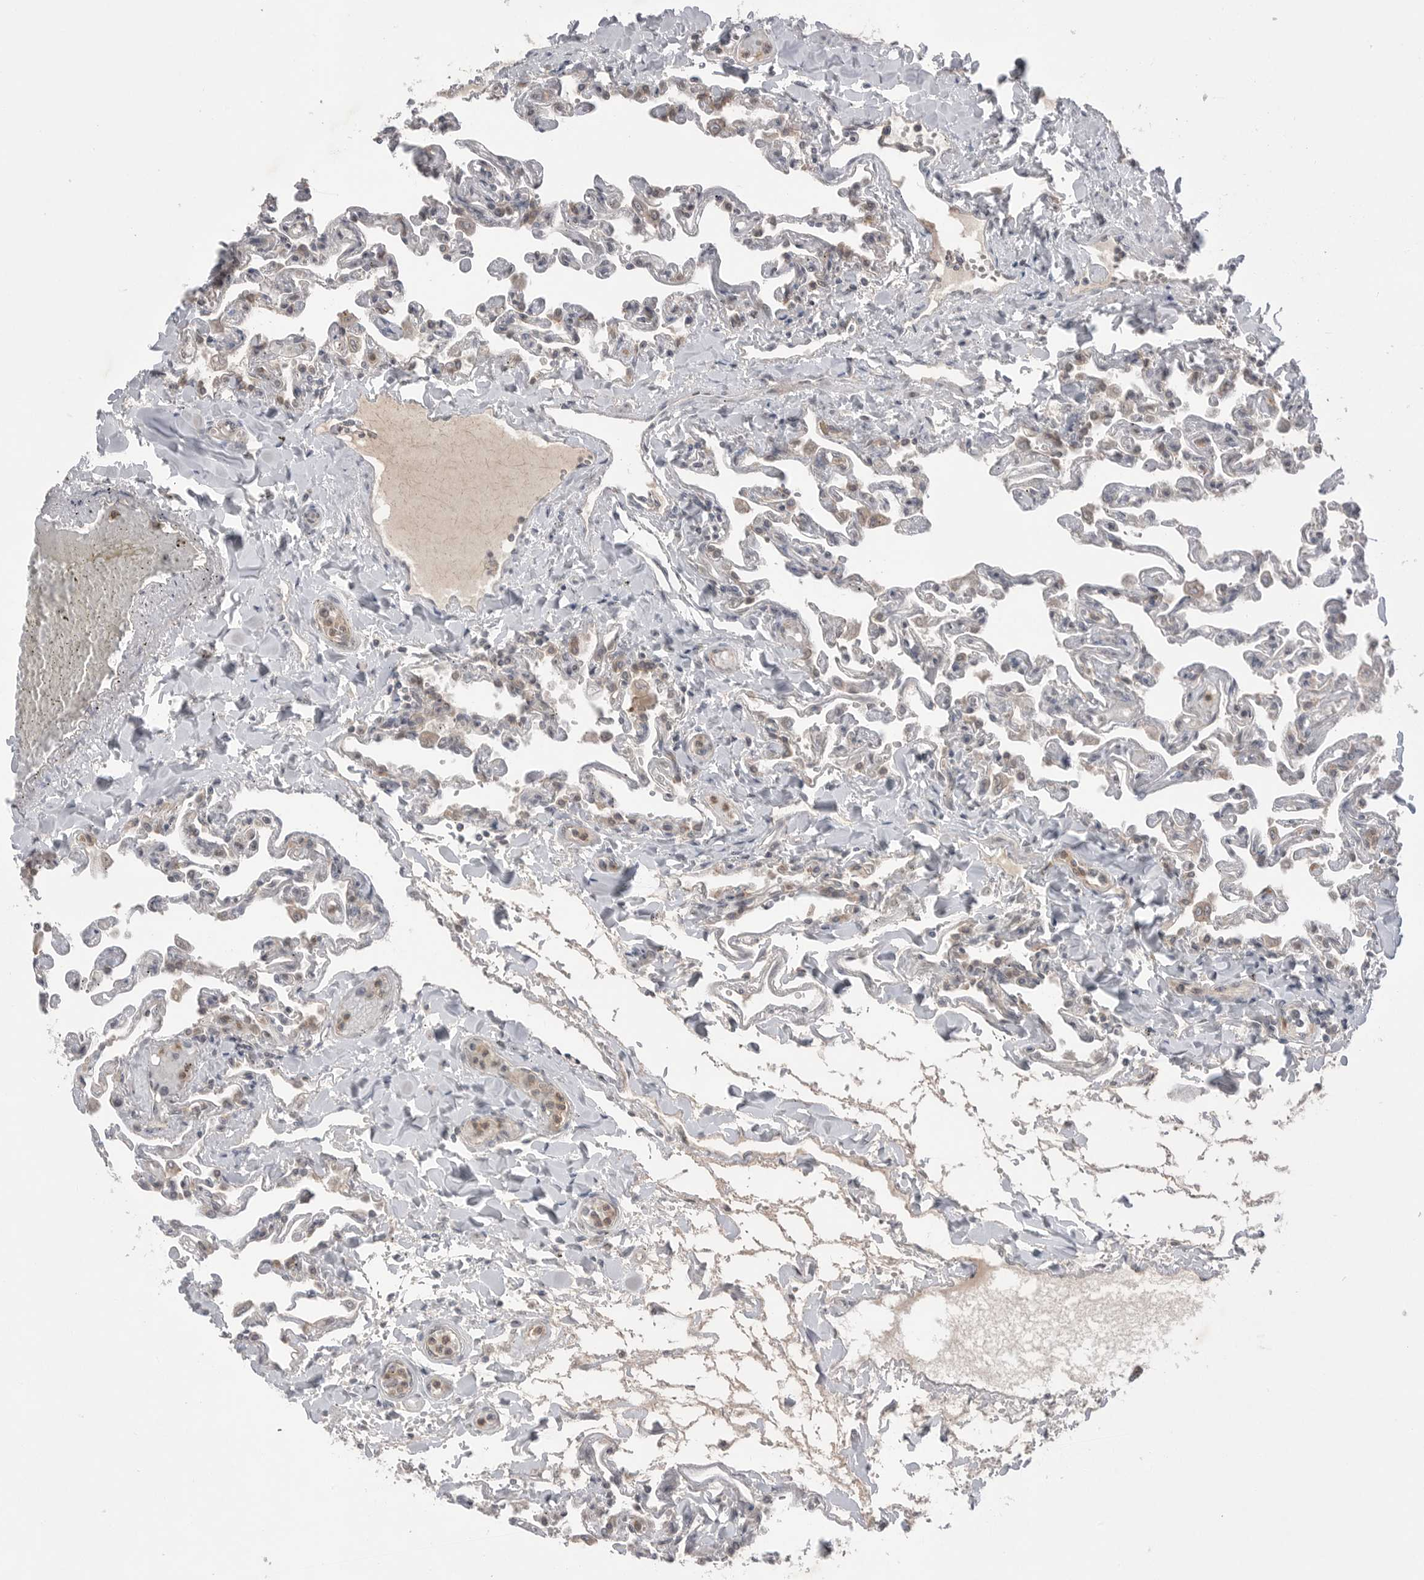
{"staining": {"intensity": "weak", "quantity": "<25%", "location": "cytoplasmic/membranous"}, "tissue": "lung", "cell_type": "Alveolar cells", "image_type": "normal", "snomed": [{"axis": "morphology", "description": "Normal tissue, NOS"}, {"axis": "topography", "description": "Lung"}], "caption": "This is an immunohistochemistry histopathology image of normal lung. There is no staining in alveolar cells.", "gene": "NTAQ1", "patient": {"sex": "male", "age": 21}}